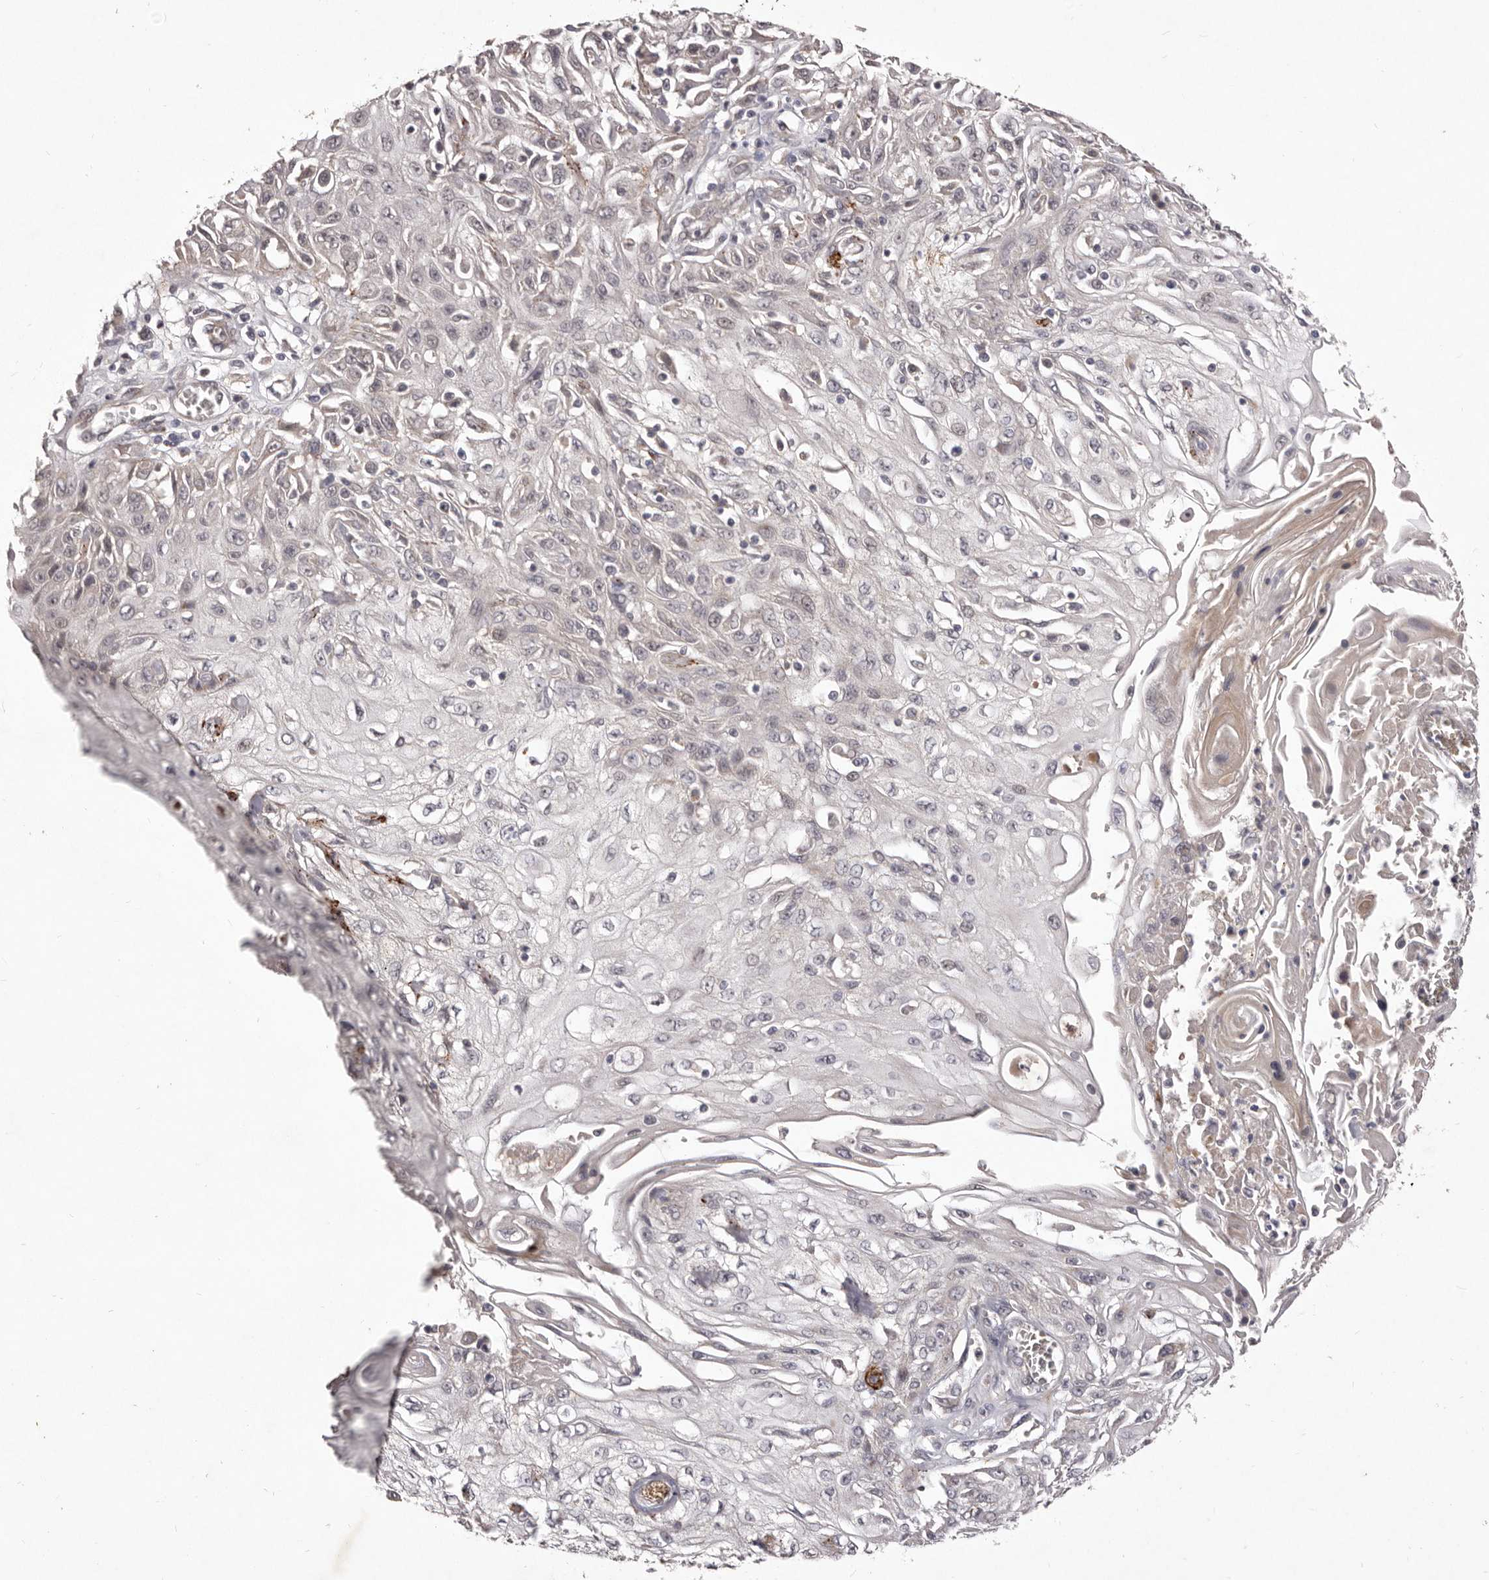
{"staining": {"intensity": "negative", "quantity": "none", "location": "none"}, "tissue": "skin cancer", "cell_type": "Tumor cells", "image_type": "cancer", "snomed": [{"axis": "morphology", "description": "Squamous cell carcinoma, NOS"}, {"axis": "morphology", "description": "Squamous cell carcinoma, metastatic, NOS"}, {"axis": "topography", "description": "Skin"}, {"axis": "topography", "description": "Lymph node"}], "caption": "IHC micrograph of human skin cancer stained for a protein (brown), which reveals no positivity in tumor cells.", "gene": "HBS1L", "patient": {"sex": "male", "age": 75}}